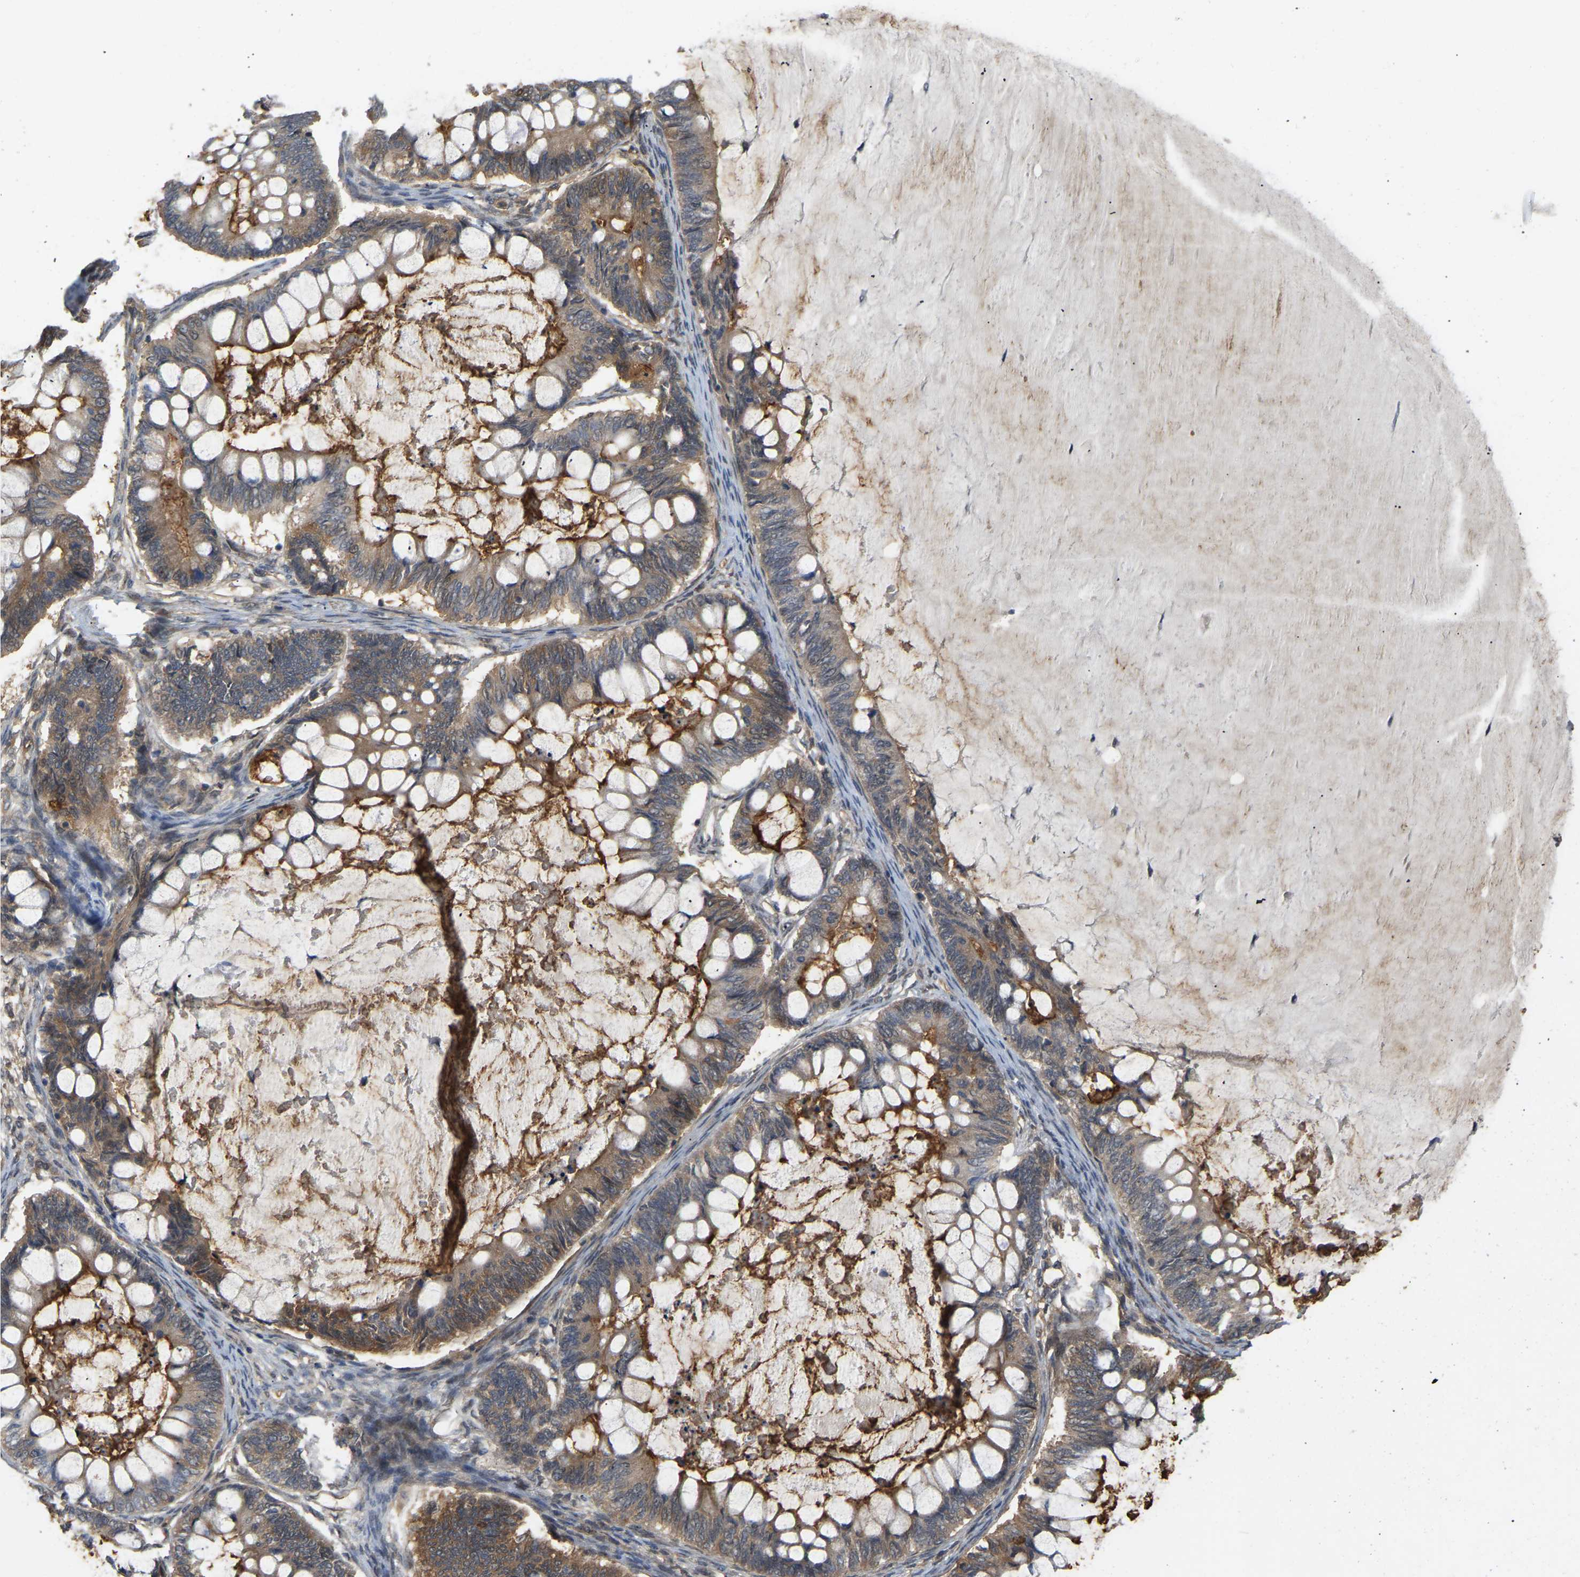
{"staining": {"intensity": "moderate", "quantity": ">75%", "location": "cytoplasmic/membranous,nuclear"}, "tissue": "ovarian cancer", "cell_type": "Tumor cells", "image_type": "cancer", "snomed": [{"axis": "morphology", "description": "Cystadenocarcinoma, mucinous, NOS"}, {"axis": "topography", "description": "Ovary"}], "caption": "Human ovarian cancer (mucinous cystadenocarcinoma) stained with a brown dye exhibits moderate cytoplasmic/membranous and nuclear positive positivity in approximately >75% of tumor cells.", "gene": "LIMK2", "patient": {"sex": "female", "age": 61}}